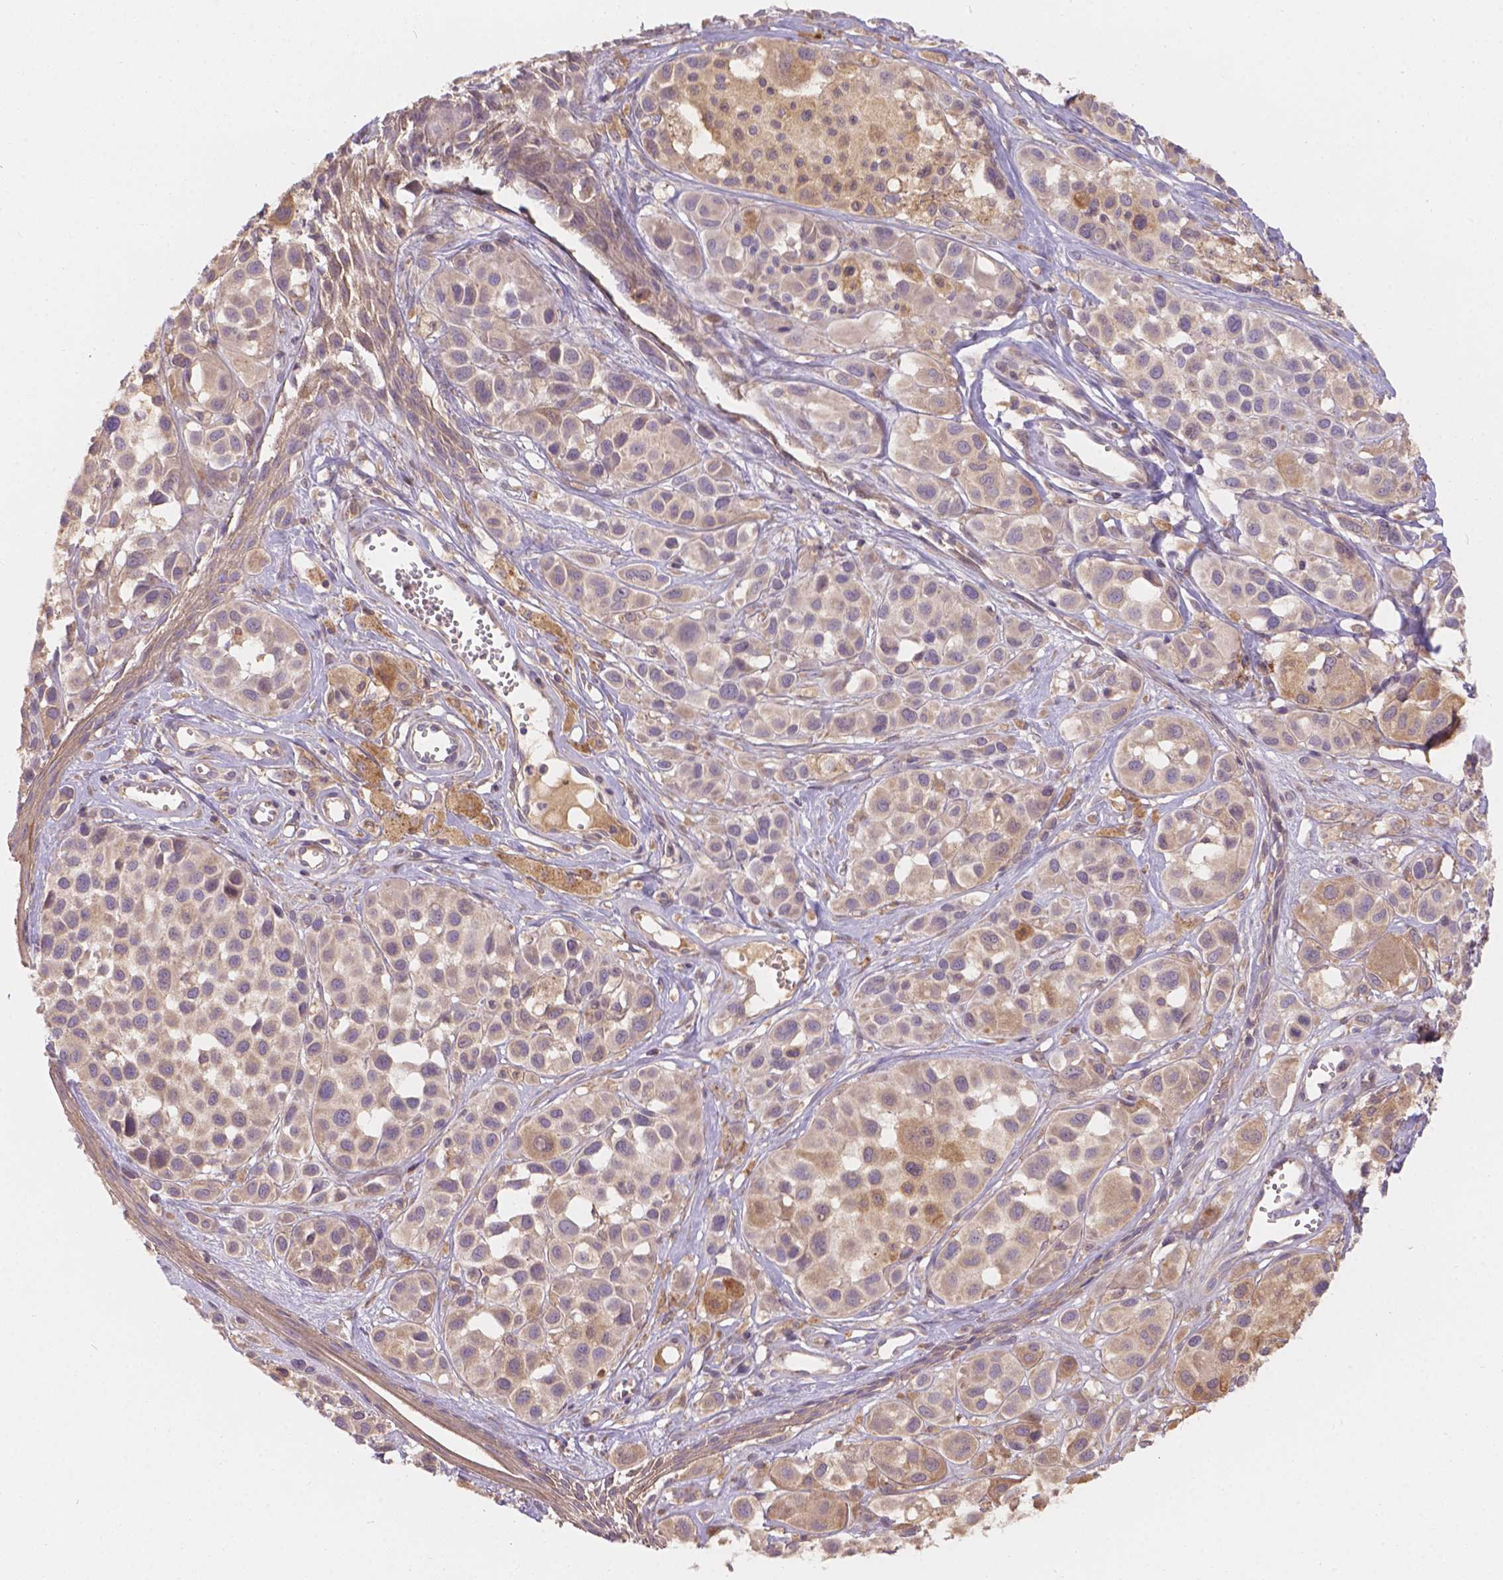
{"staining": {"intensity": "moderate", "quantity": "<25%", "location": "cytoplasmic/membranous"}, "tissue": "melanoma", "cell_type": "Tumor cells", "image_type": "cancer", "snomed": [{"axis": "morphology", "description": "Malignant melanoma, NOS"}, {"axis": "topography", "description": "Skin"}], "caption": "Malignant melanoma stained with a brown dye exhibits moderate cytoplasmic/membranous positive positivity in approximately <25% of tumor cells.", "gene": "CDK10", "patient": {"sex": "male", "age": 77}}